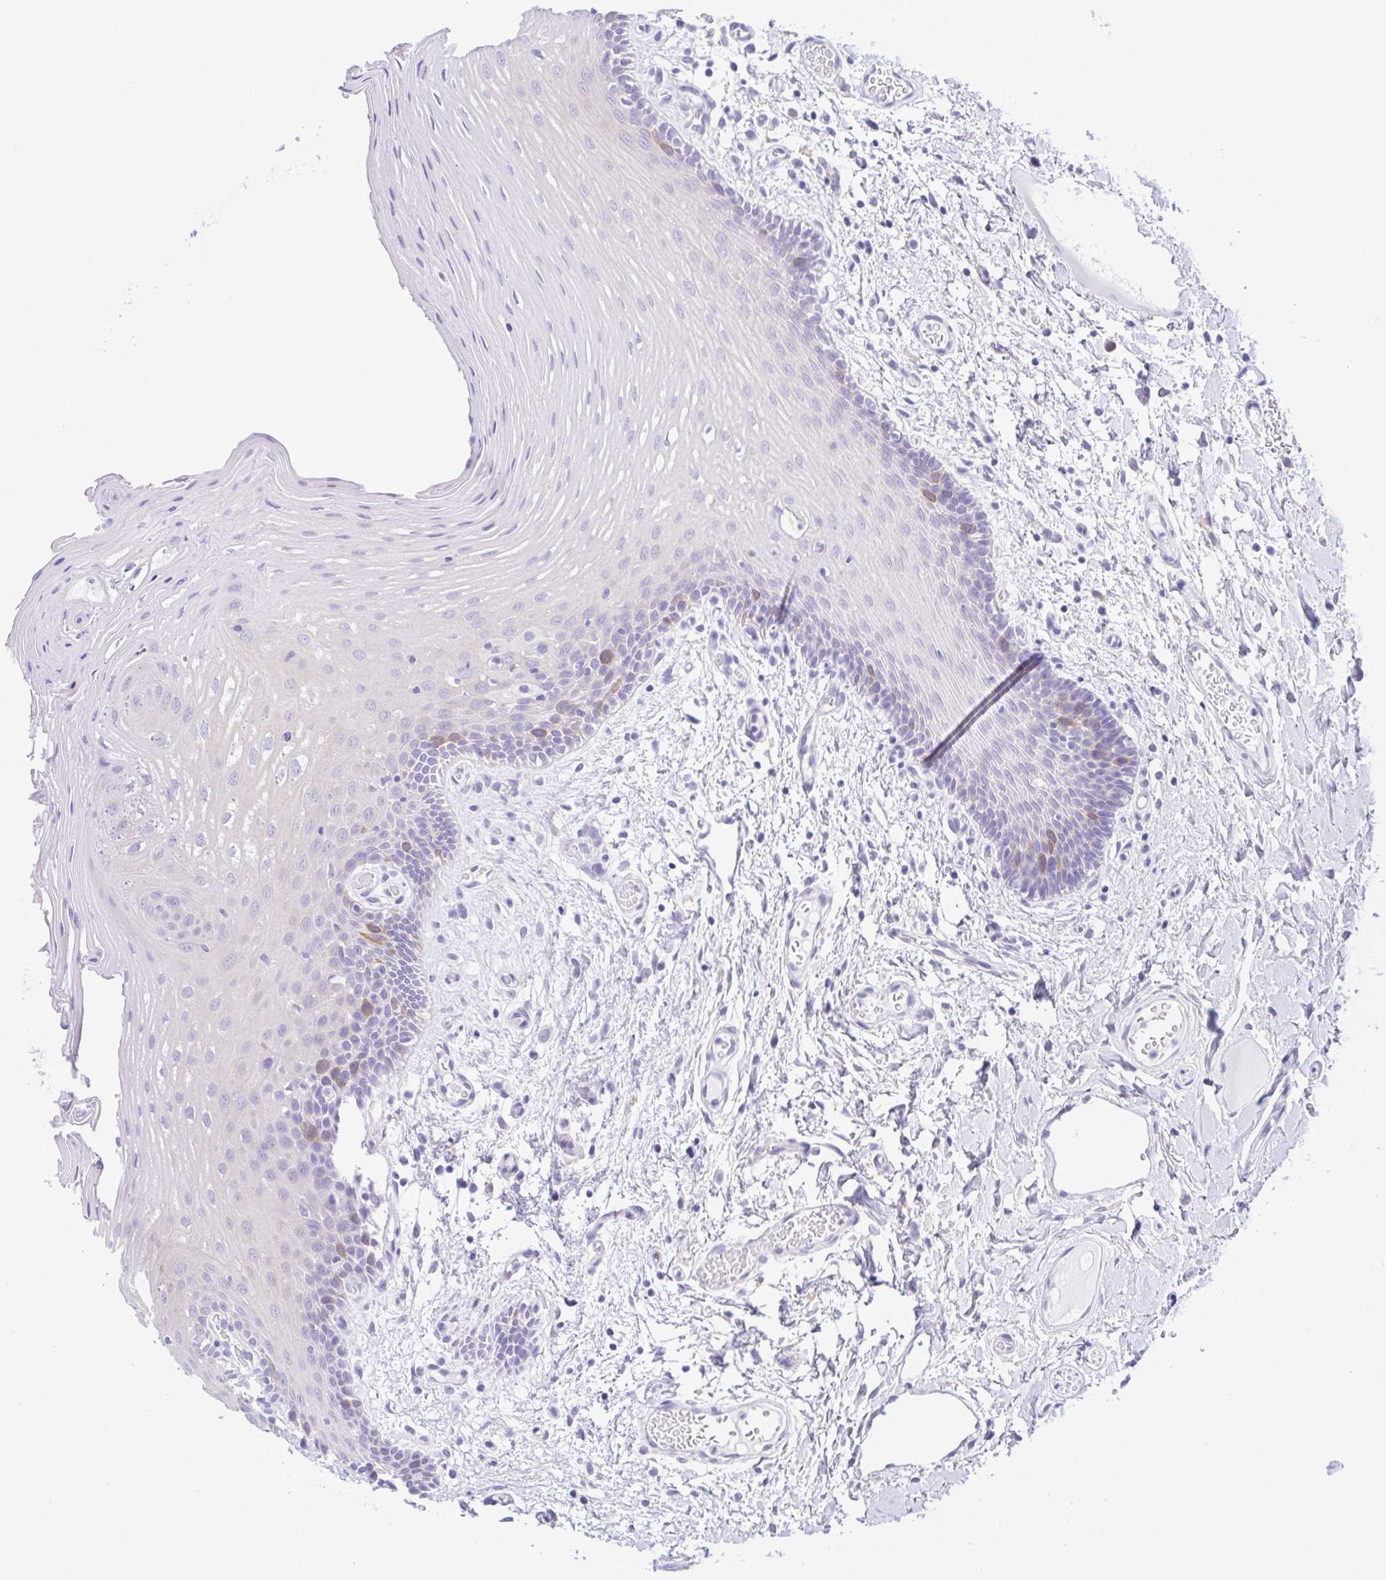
{"staining": {"intensity": "negative", "quantity": "none", "location": "none"}, "tissue": "oral mucosa", "cell_type": "Squamous epithelial cells", "image_type": "normal", "snomed": [{"axis": "morphology", "description": "Normal tissue, NOS"}, {"axis": "topography", "description": "Oral tissue"}, {"axis": "topography", "description": "Tounge, NOS"}], "caption": "Histopathology image shows no protein positivity in squamous epithelial cells of unremarkable oral mucosa.", "gene": "RRM2", "patient": {"sex": "female", "age": 60}}